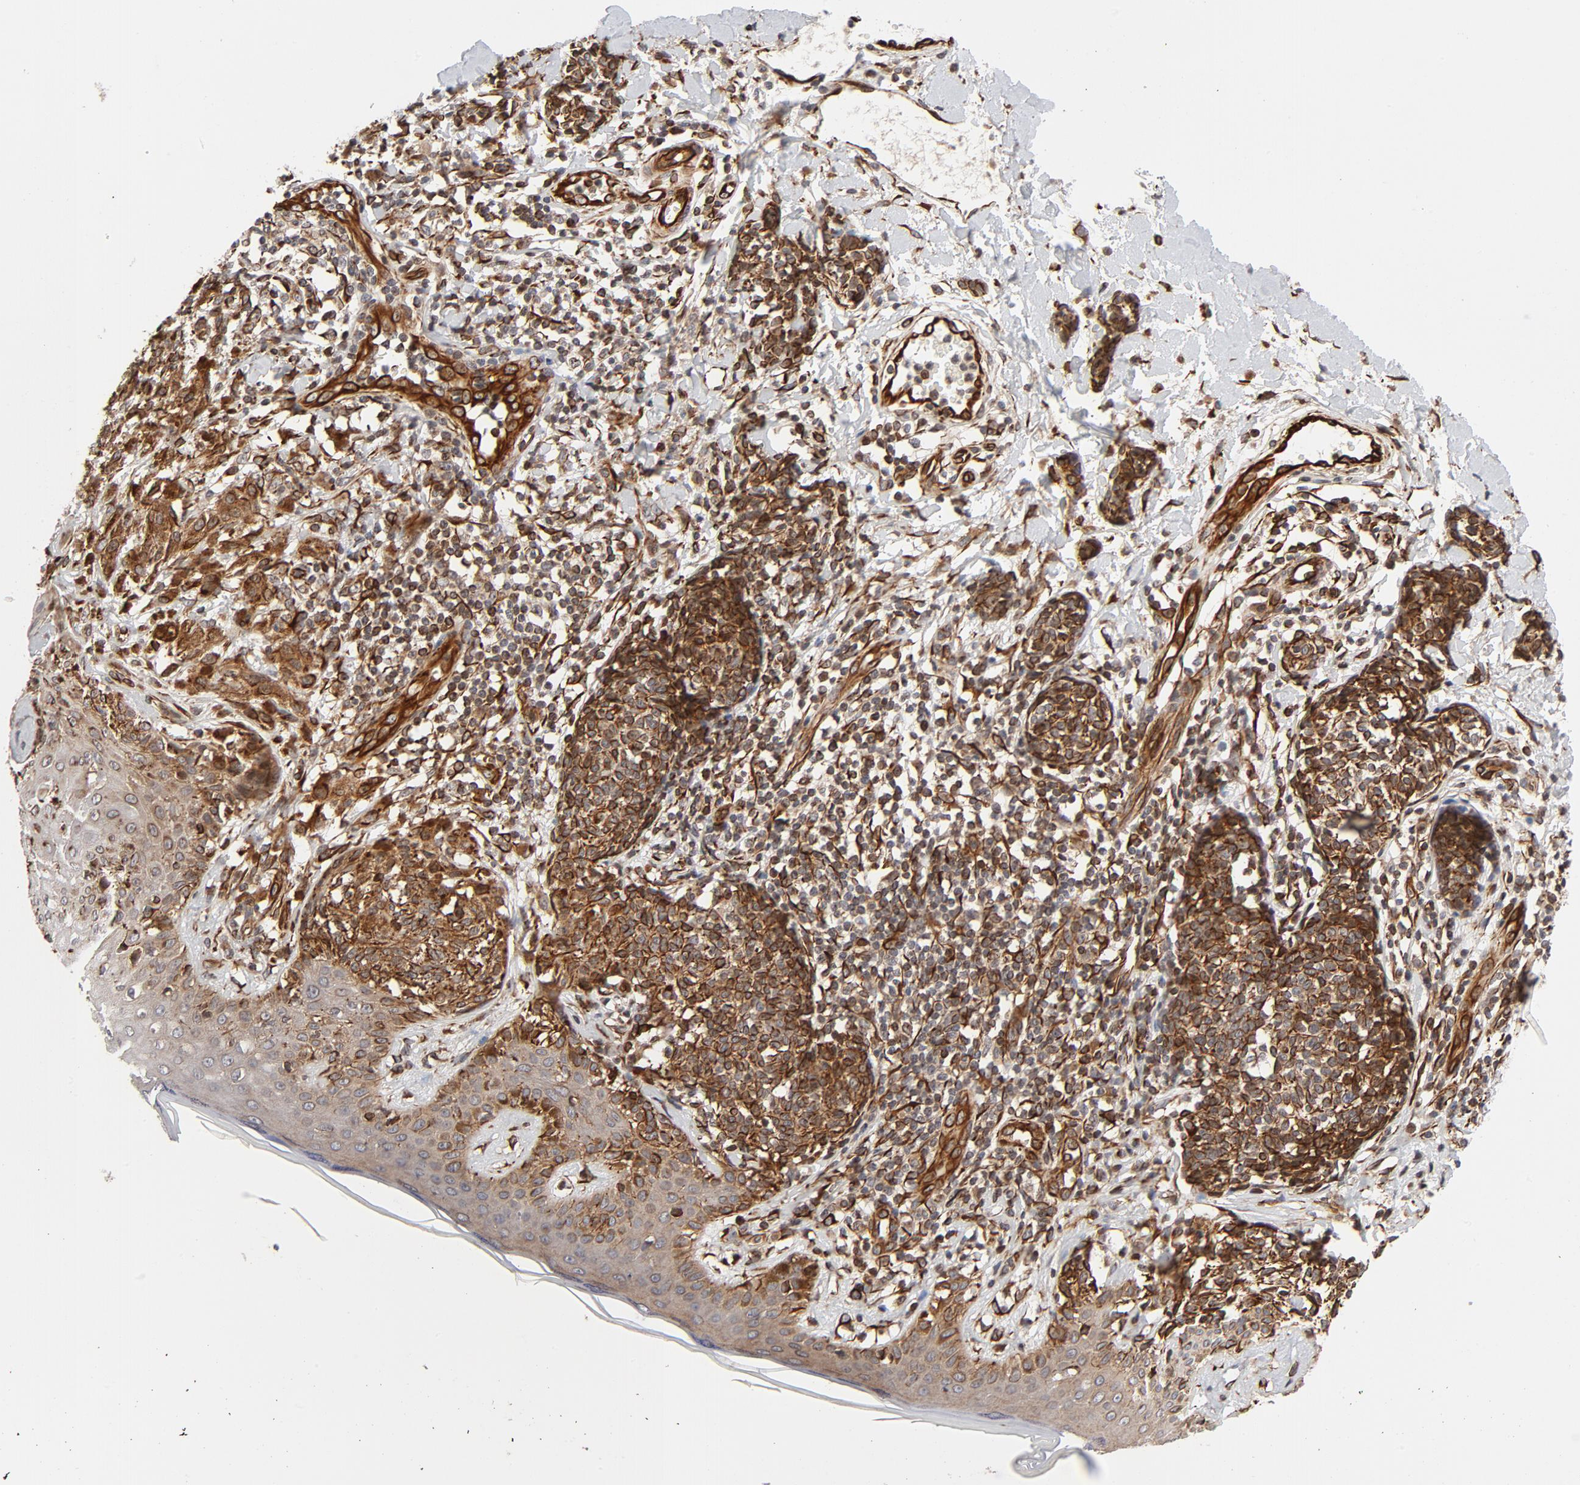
{"staining": {"intensity": "strong", "quantity": ">75%", "location": "cytoplasmic/membranous"}, "tissue": "melanoma", "cell_type": "Tumor cells", "image_type": "cancer", "snomed": [{"axis": "morphology", "description": "Malignant melanoma, NOS"}, {"axis": "topography", "description": "Skin"}], "caption": "Immunohistochemical staining of melanoma shows high levels of strong cytoplasmic/membranous protein expression in approximately >75% of tumor cells.", "gene": "DNAAF2", "patient": {"sex": "male", "age": 67}}